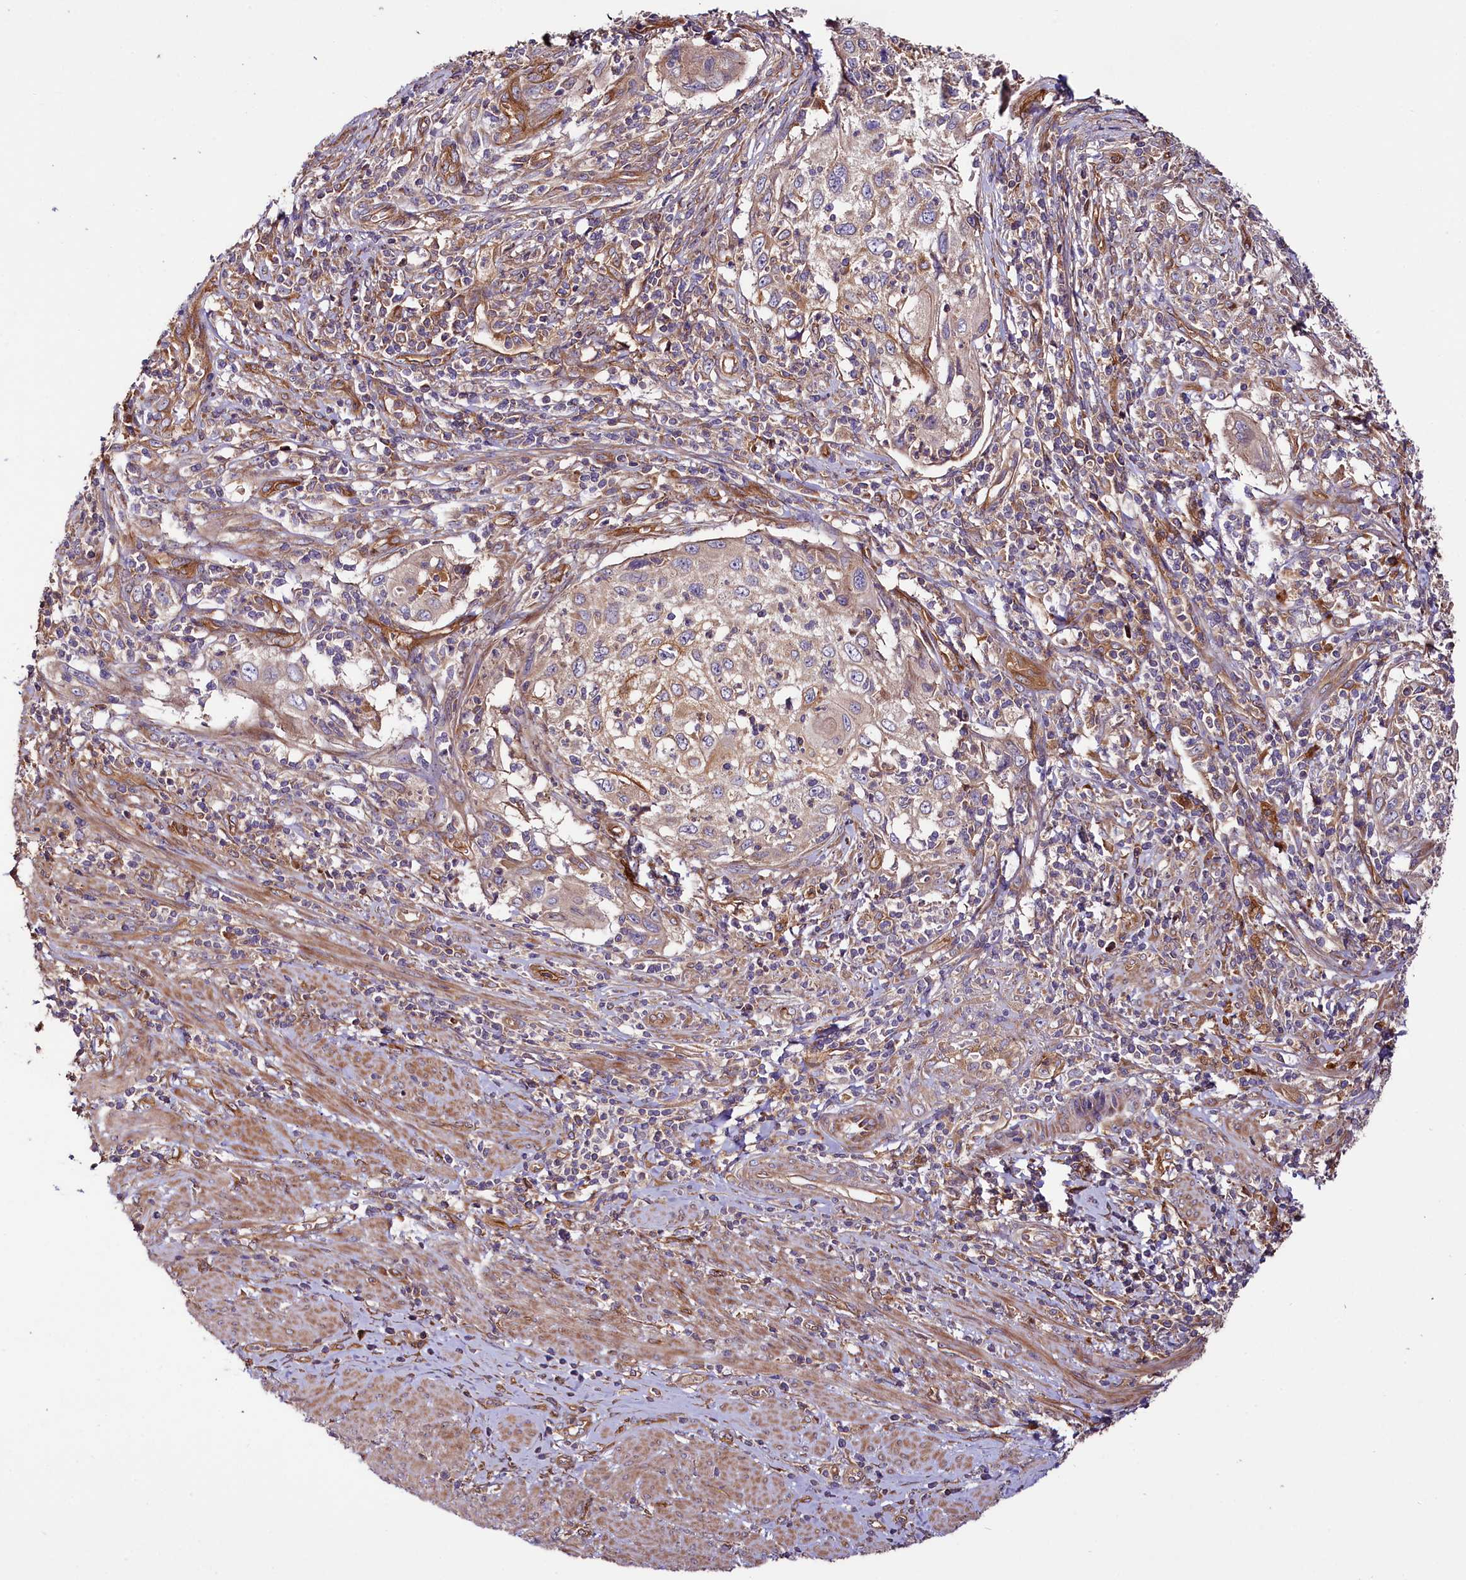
{"staining": {"intensity": "weak", "quantity": "25%-75%", "location": "cytoplasmic/membranous"}, "tissue": "cervical cancer", "cell_type": "Tumor cells", "image_type": "cancer", "snomed": [{"axis": "morphology", "description": "Squamous cell carcinoma, NOS"}, {"axis": "topography", "description": "Cervix"}], "caption": "This photomicrograph reveals IHC staining of squamous cell carcinoma (cervical), with low weak cytoplasmic/membranous positivity in about 25%-75% of tumor cells.", "gene": "CEP295", "patient": {"sex": "female", "age": 70}}